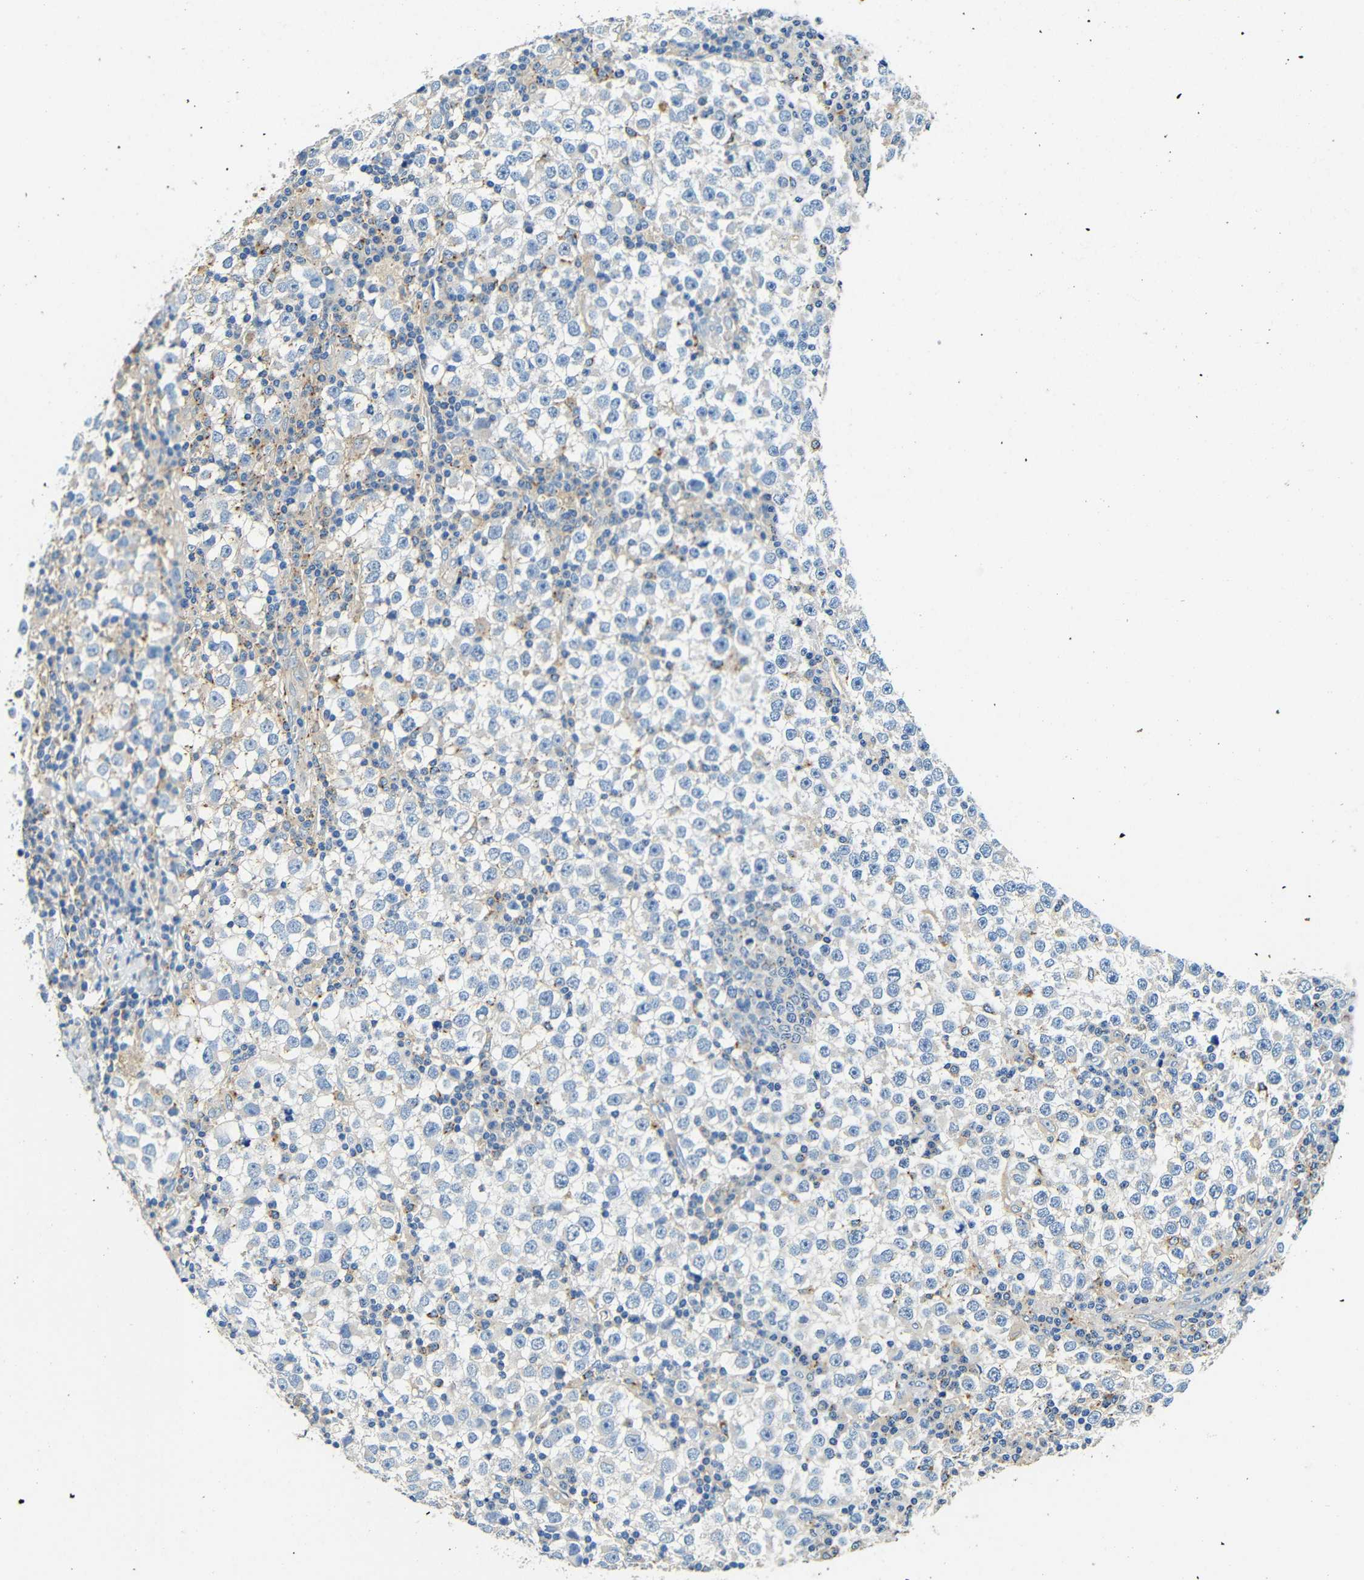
{"staining": {"intensity": "negative", "quantity": "none", "location": "none"}, "tissue": "testis cancer", "cell_type": "Tumor cells", "image_type": "cancer", "snomed": [{"axis": "morphology", "description": "Seminoma, NOS"}, {"axis": "topography", "description": "Testis"}], "caption": "High magnification brightfield microscopy of seminoma (testis) stained with DAB (brown) and counterstained with hematoxylin (blue): tumor cells show no significant staining.", "gene": "FMO5", "patient": {"sex": "male", "age": 65}}